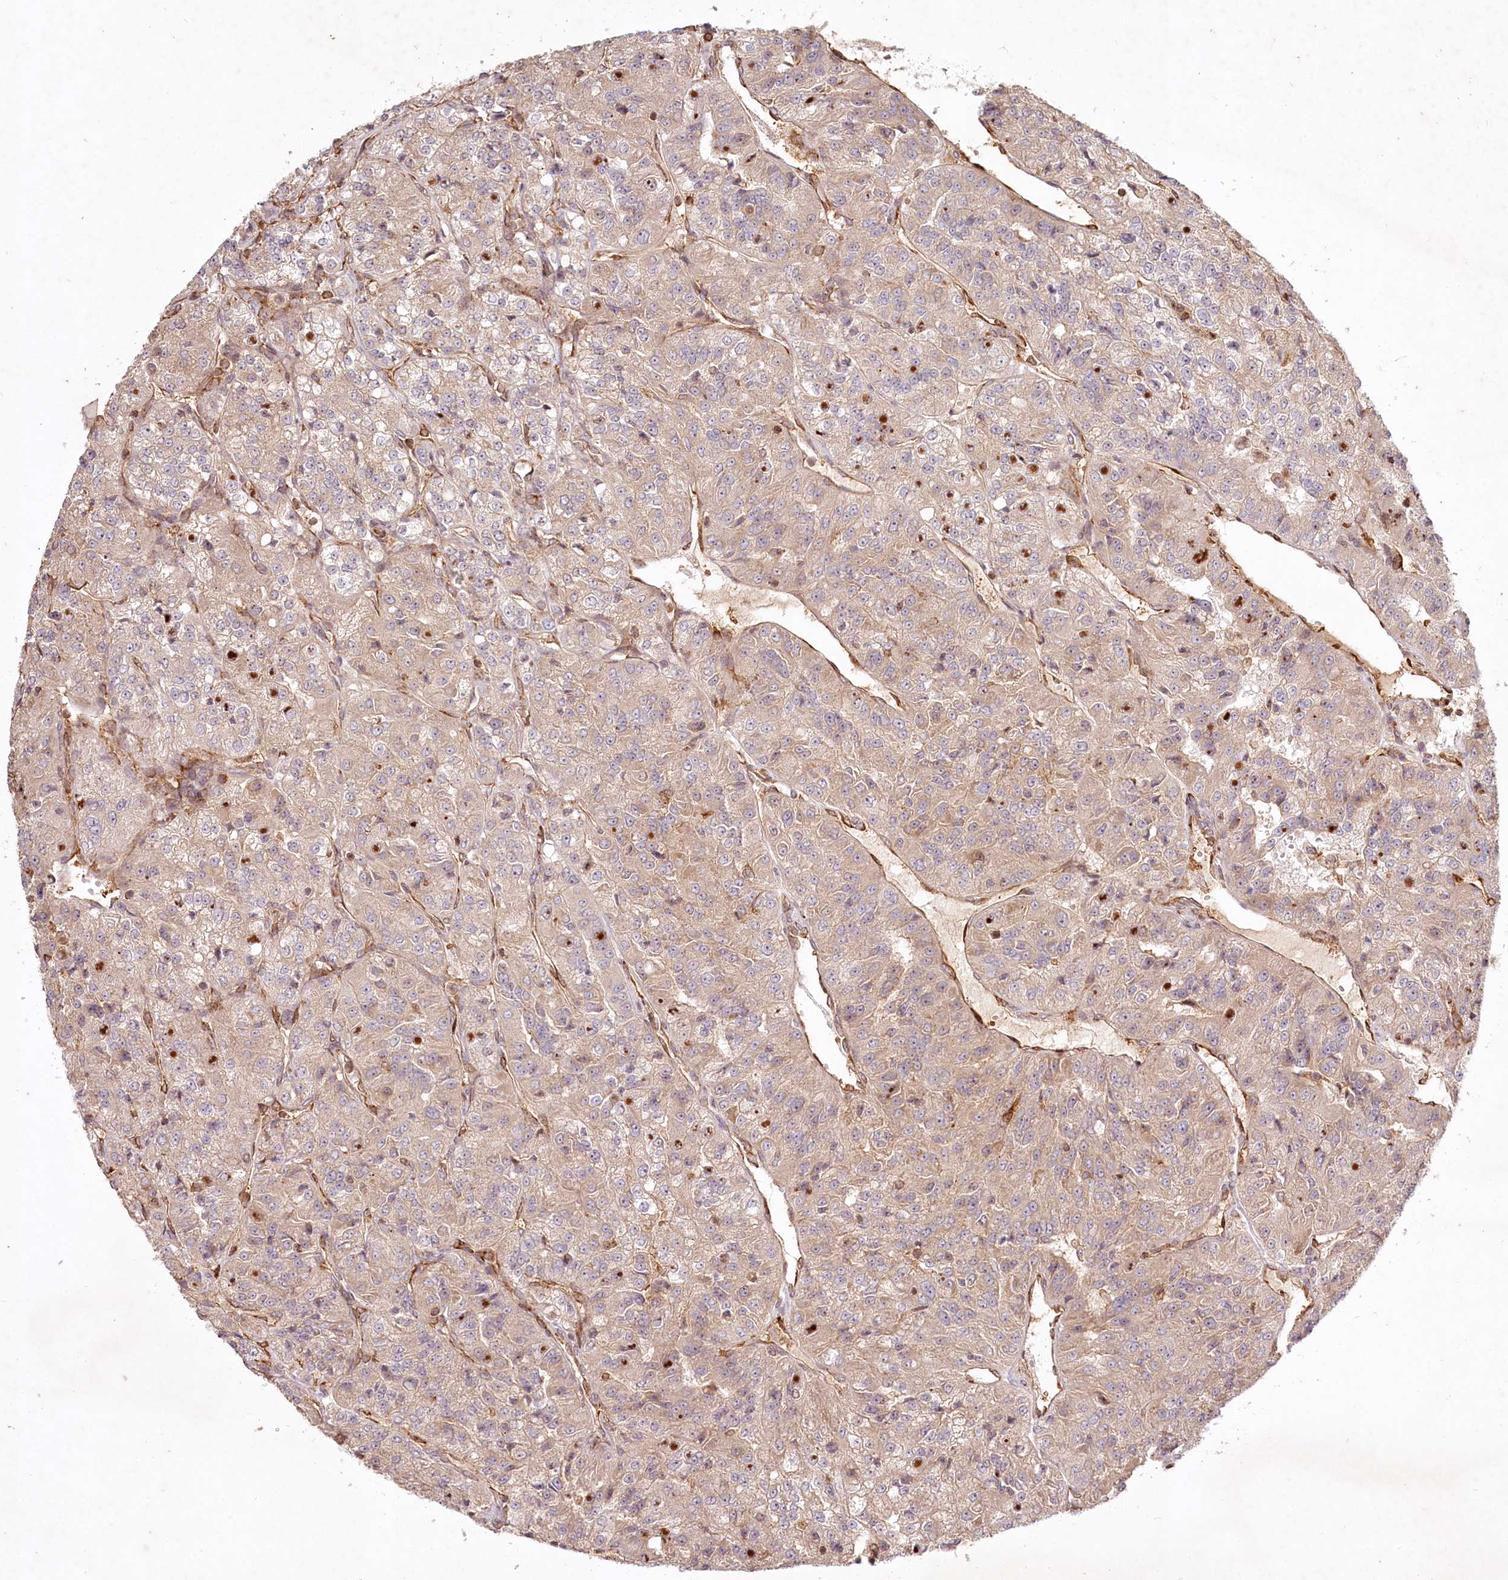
{"staining": {"intensity": "moderate", "quantity": "25%-75%", "location": "cytoplasmic/membranous"}, "tissue": "renal cancer", "cell_type": "Tumor cells", "image_type": "cancer", "snomed": [{"axis": "morphology", "description": "Adenocarcinoma, NOS"}, {"axis": "topography", "description": "Kidney"}], "caption": "There is medium levels of moderate cytoplasmic/membranous expression in tumor cells of adenocarcinoma (renal), as demonstrated by immunohistochemical staining (brown color).", "gene": "TMIE", "patient": {"sex": "female", "age": 63}}